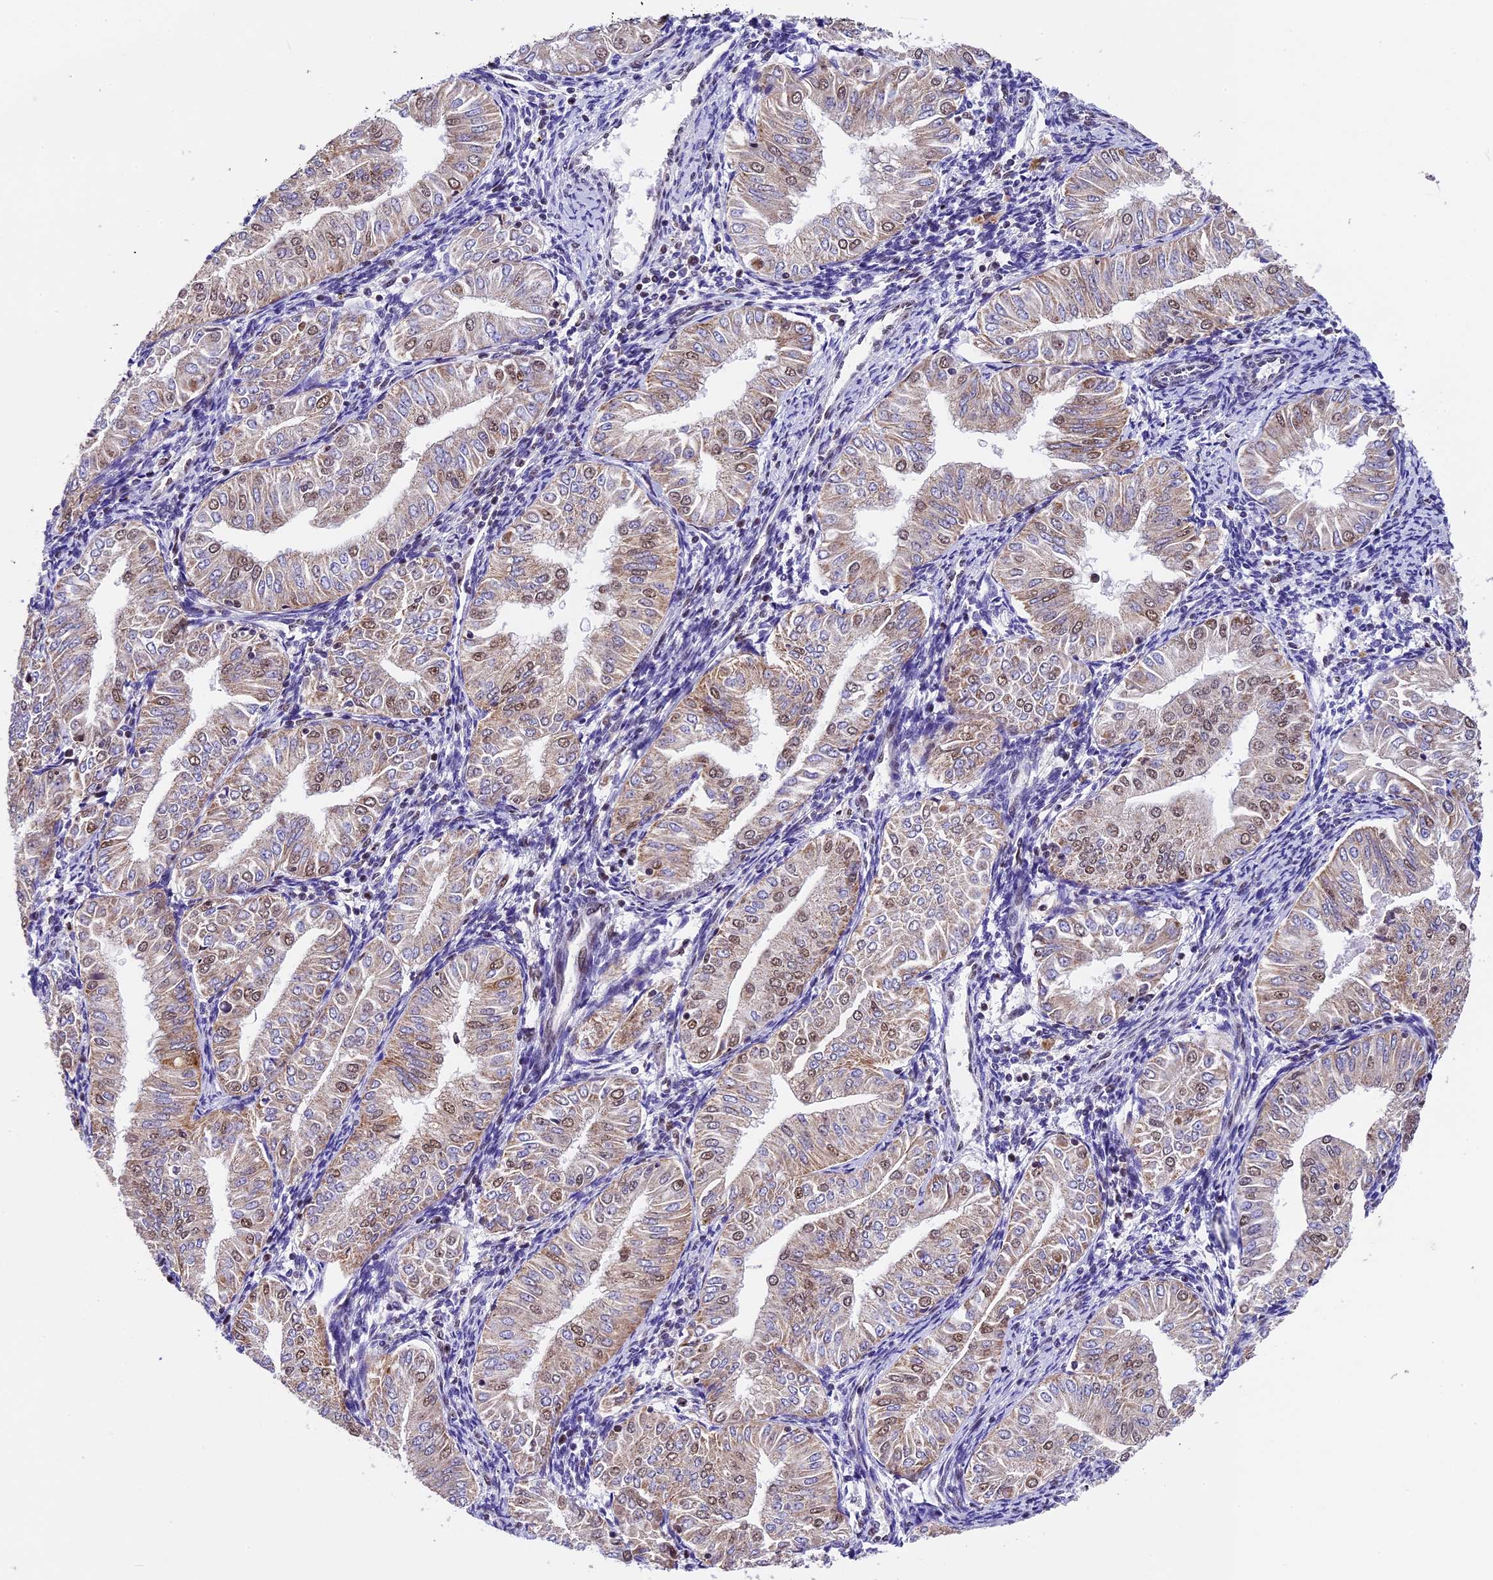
{"staining": {"intensity": "weak", "quantity": "25%-75%", "location": "nuclear"}, "tissue": "endometrial cancer", "cell_type": "Tumor cells", "image_type": "cancer", "snomed": [{"axis": "morphology", "description": "Normal tissue, NOS"}, {"axis": "morphology", "description": "Adenocarcinoma, NOS"}, {"axis": "topography", "description": "Endometrium"}], "caption": "IHC image of endometrial cancer (adenocarcinoma) stained for a protein (brown), which exhibits low levels of weak nuclear expression in about 25%-75% of tumor cells.", "gene": "CARS2", "patient": {"sex": "female", "age": 53}}